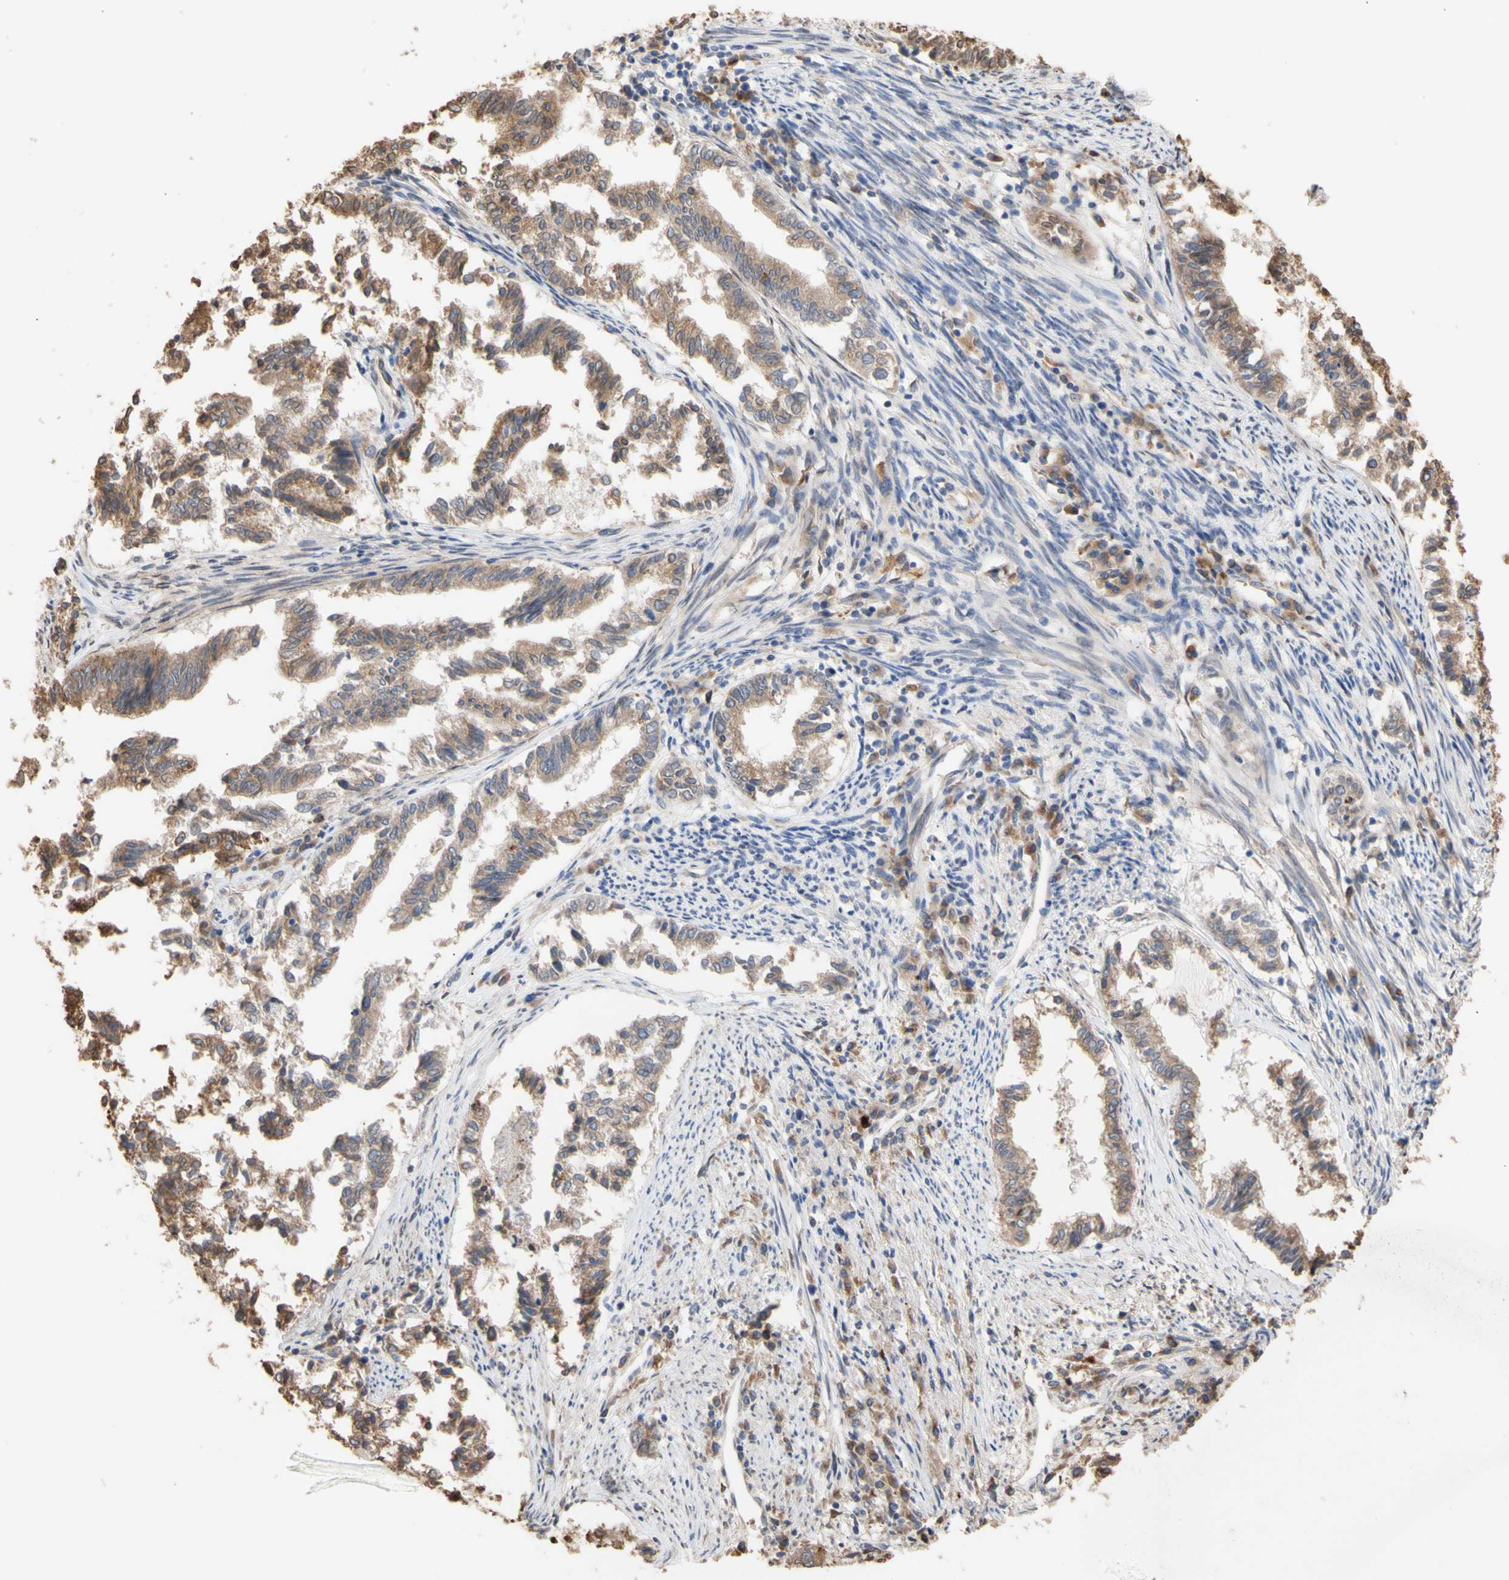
{"staining": {"intensity": "moderate", "quantity": ">75%", "location": "cytoplasmic/membranous"}, "tissue": "endometrial cancer", "cell_type": "Tumor cells", "image_type": "cancer", "snomed": [{"axis": "morphology", "description": "Necrosis, NOS"}, {"axis": "morphology", "description": "Adenocarcinoma, NOS"}, {"axis": "topography", "description": "Endometrium"}], "caption": "A medium amount of moderate cytoplasmic/membranous staining is appreciated in about >75% of tumor cells in adenocarcinoma (endometrial) tissue.", "gene": "NECTIN3", "patient": {"sex": "female", "age": 79}}